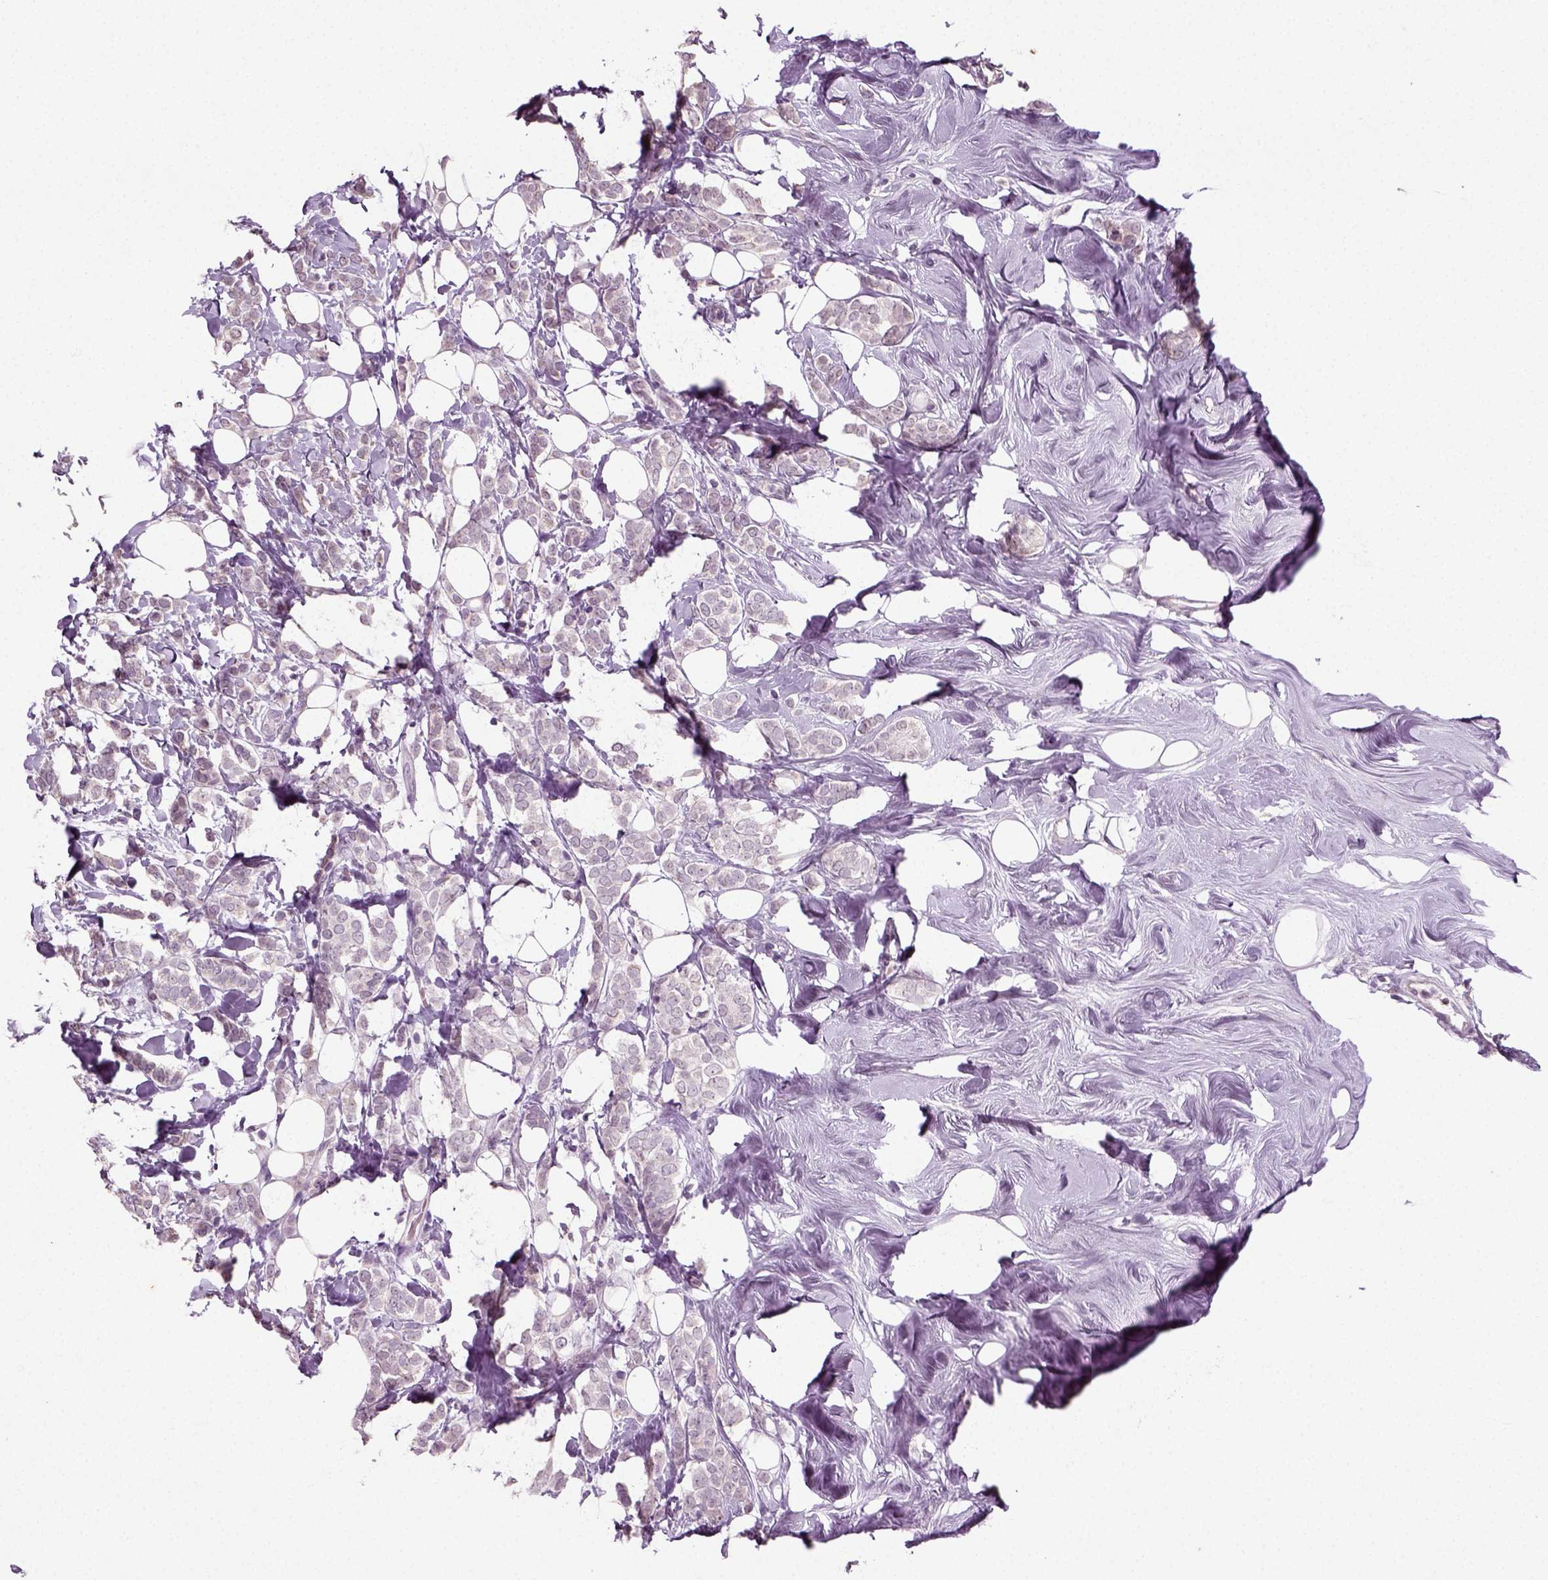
{"staining": {"intensity": "negative", "quantity": "none", "location": "none"}, "tissue": "breast cancer", "cell_type": "Tumor cells", "image_type": "cancer", "snomed": [{"axis": "morphology", "description": "Lobular carcinoma"}, {"axis": "topography", "description": "Breast"}], "caption": "This is an IHC photomicrograph of lobular carcinoma (breast). There is no expression in tumor cells.", "gene": "SYNGAP1", "patient": {"sex": "female", "age": 49}}